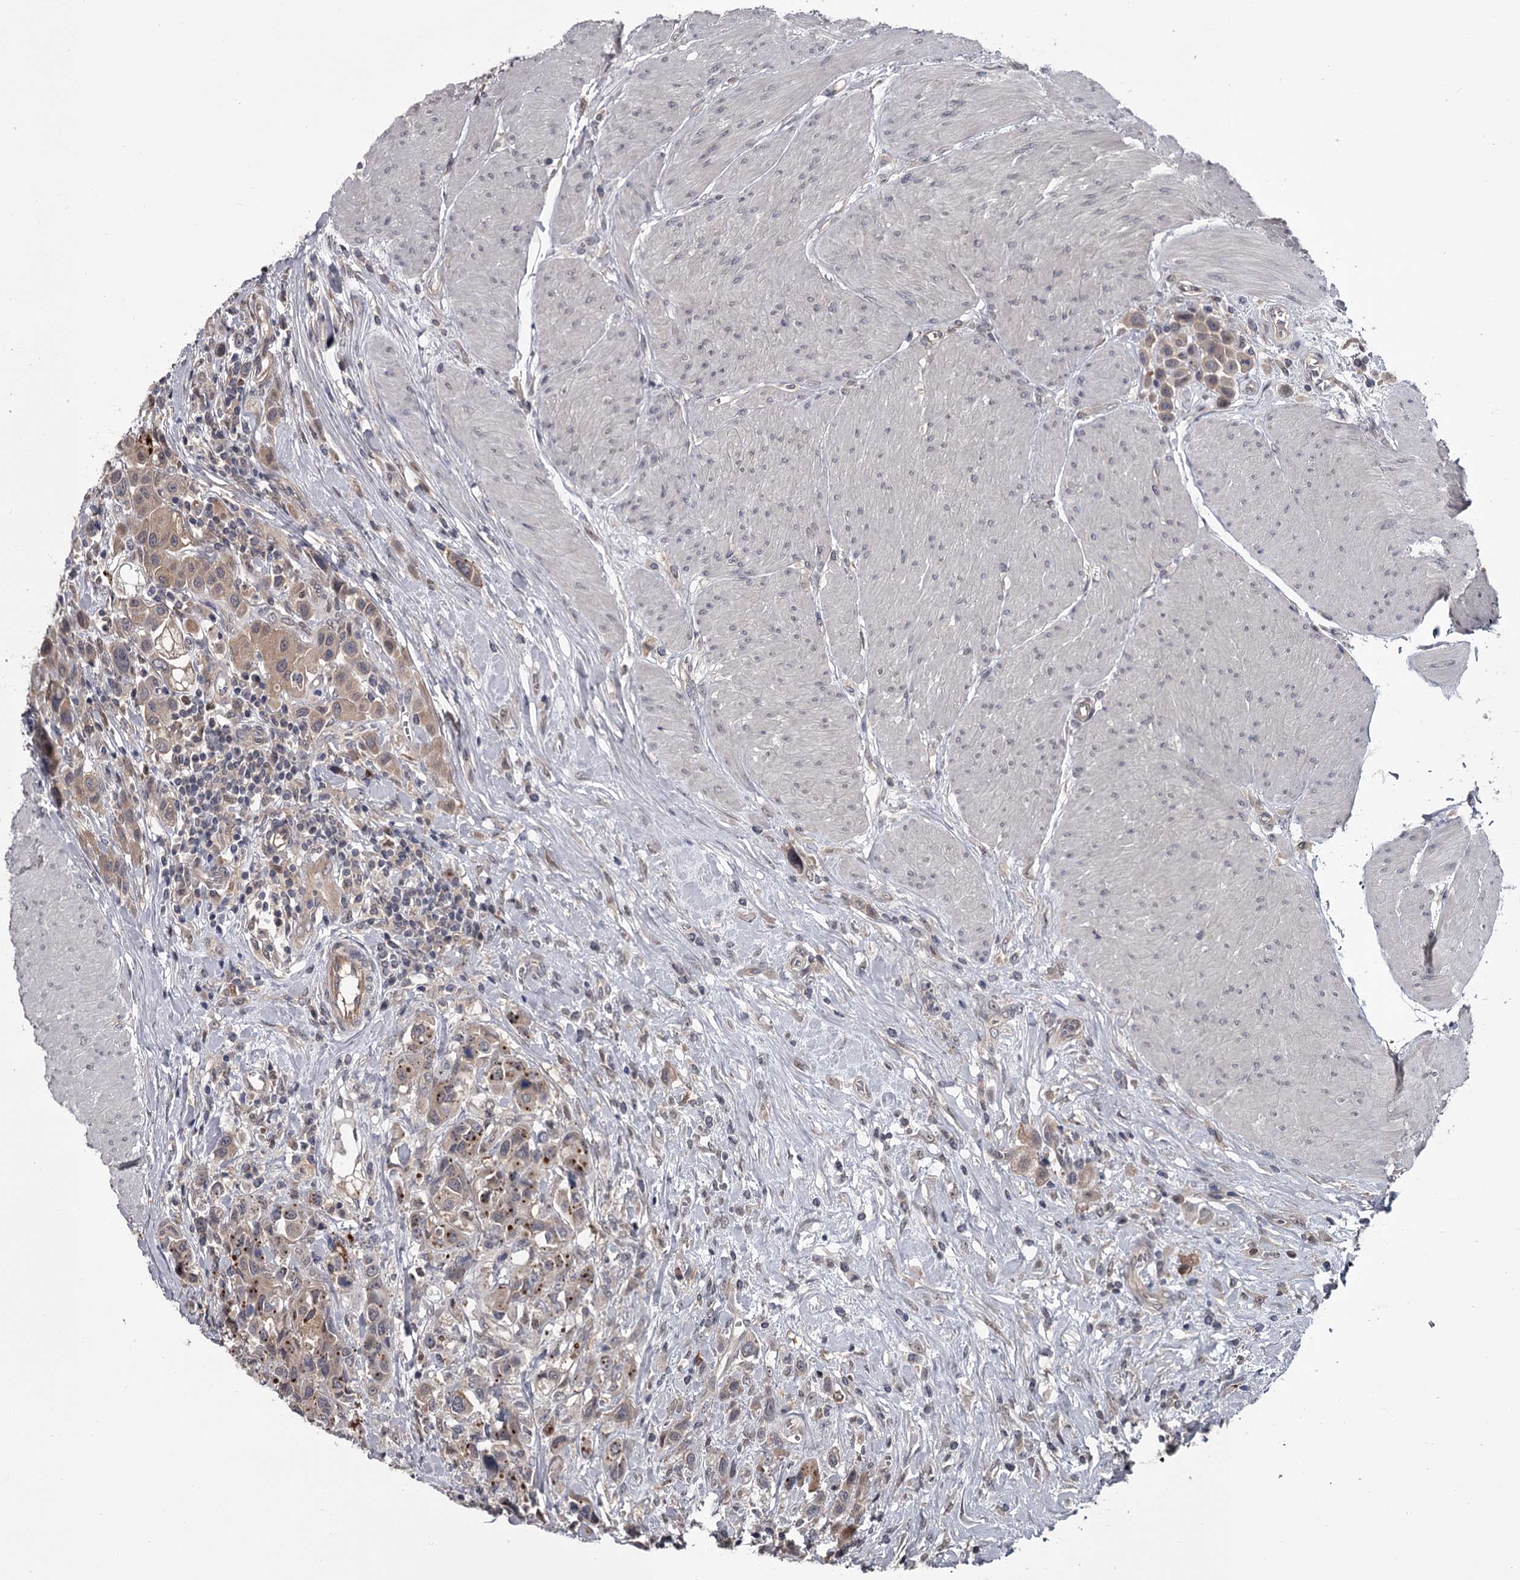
{"staining": {"intensity": "weak", "quantity": "25%-75%", "location": "cytoplasmic/membranous"}, "tissue": "urothelial cancer", "cell_type": "Tumor cells", "image_type": "cancer", "snomed": [{"axis": "morphology", "description": "Urothelial carcinoma, High grade"}, {"axis": "topography", "description": "Urinary bladder"}], "caption": "Protein expression by immunohistochemistry exhibits weak cytoplasmic/membranous positivity in approximately 25%-75% of tumor cells in urothelial cancer.", "gene": "DAO", "patient": {"sex": "male", "age": 50}}